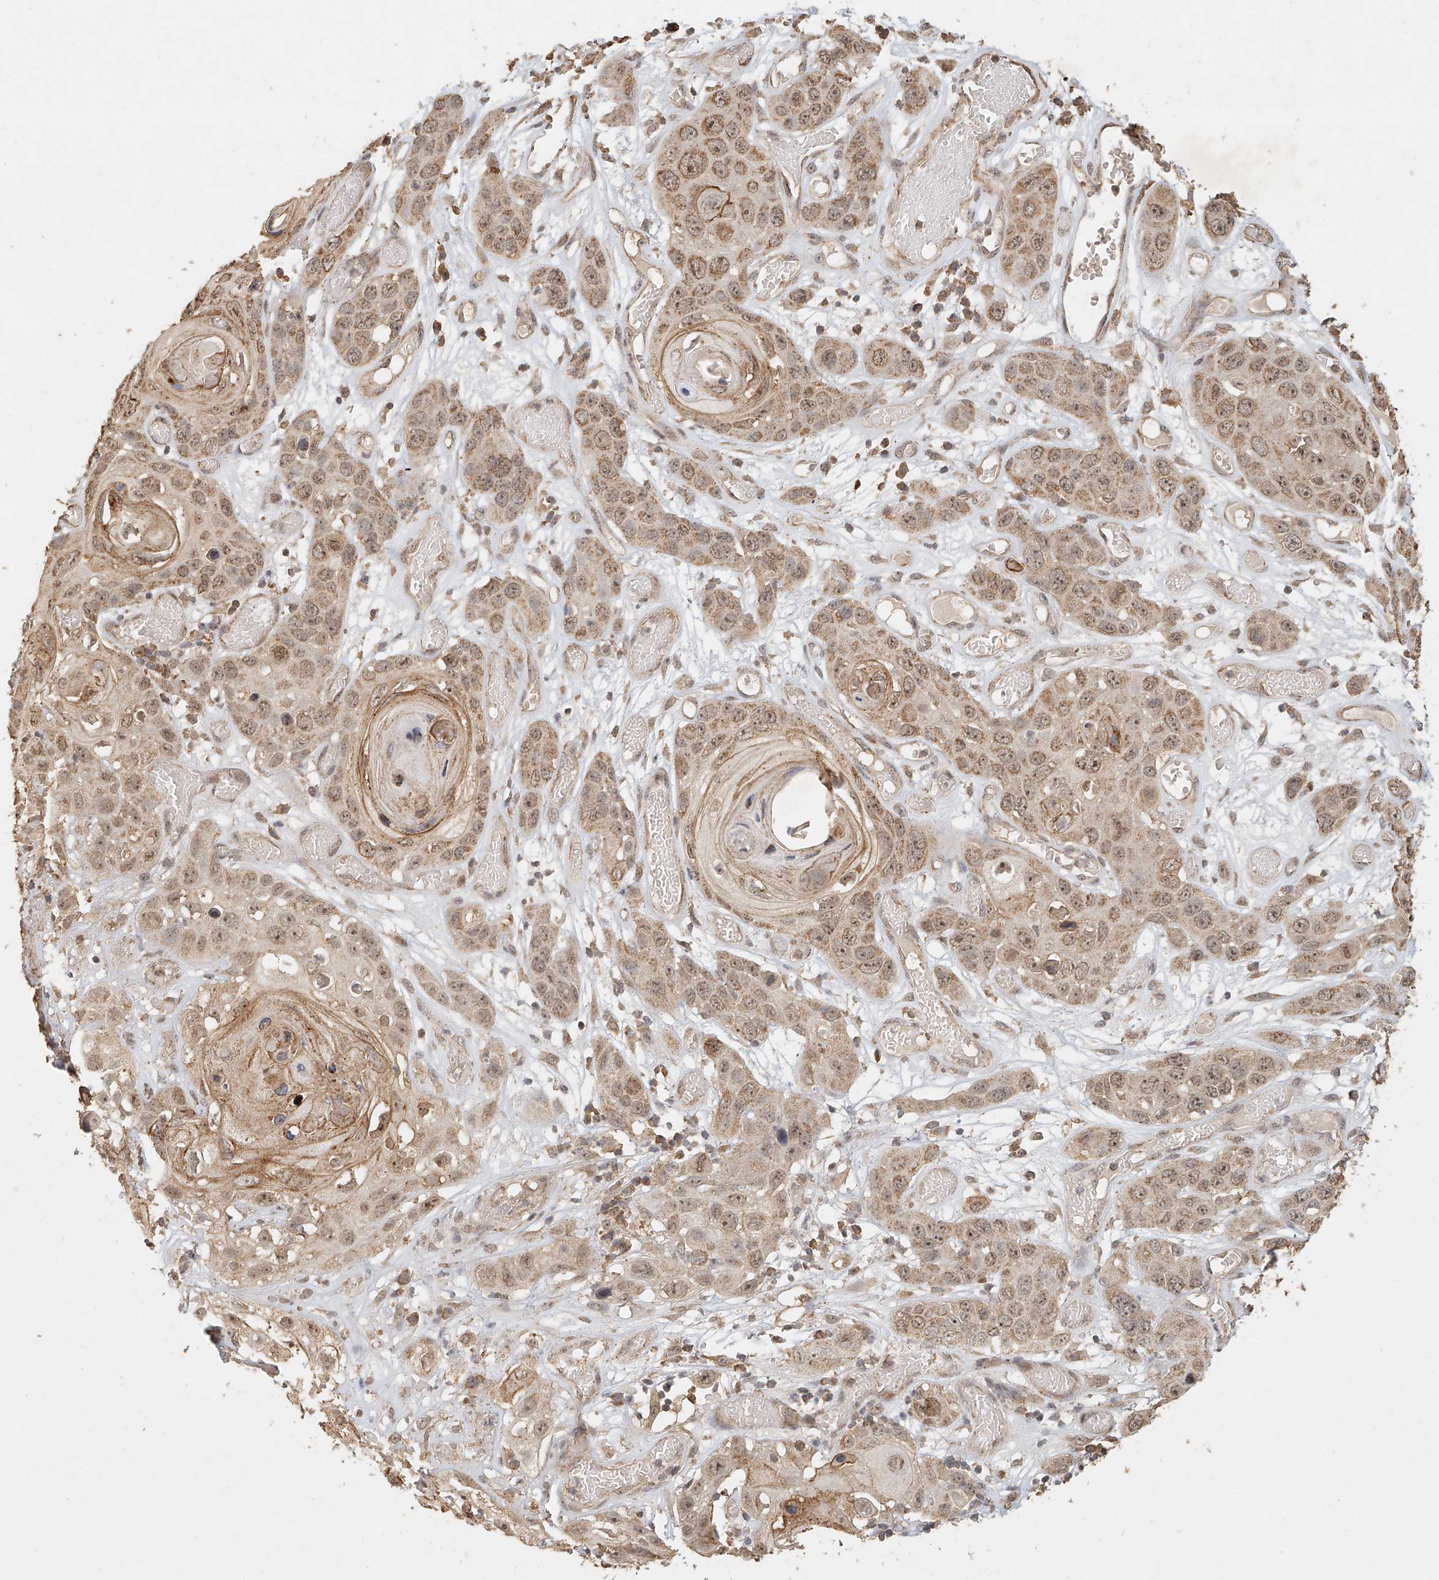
{"staining": {"intensity": "moderate", "quantity": ">75%", "location": "cytoplasmic/membranous,nuclear"}, "tissue": "skin cancer", "cell_type": "Tumor cells", "image_type": "cancer", "snomed": [{"axis": "morphology", "description": "Squamous cell carcinoma, NOS"}, {"axis": "topography", "description": "Skin"}], "caption": "Protein staining of skin squamous cell carcinoma tissue exhibits moderate cytoplasmic/membranous and nuclear staining in about >75% of tumor cells.", "gene": "CXorf58", "patient": {"sex": "male", "age": 55}}